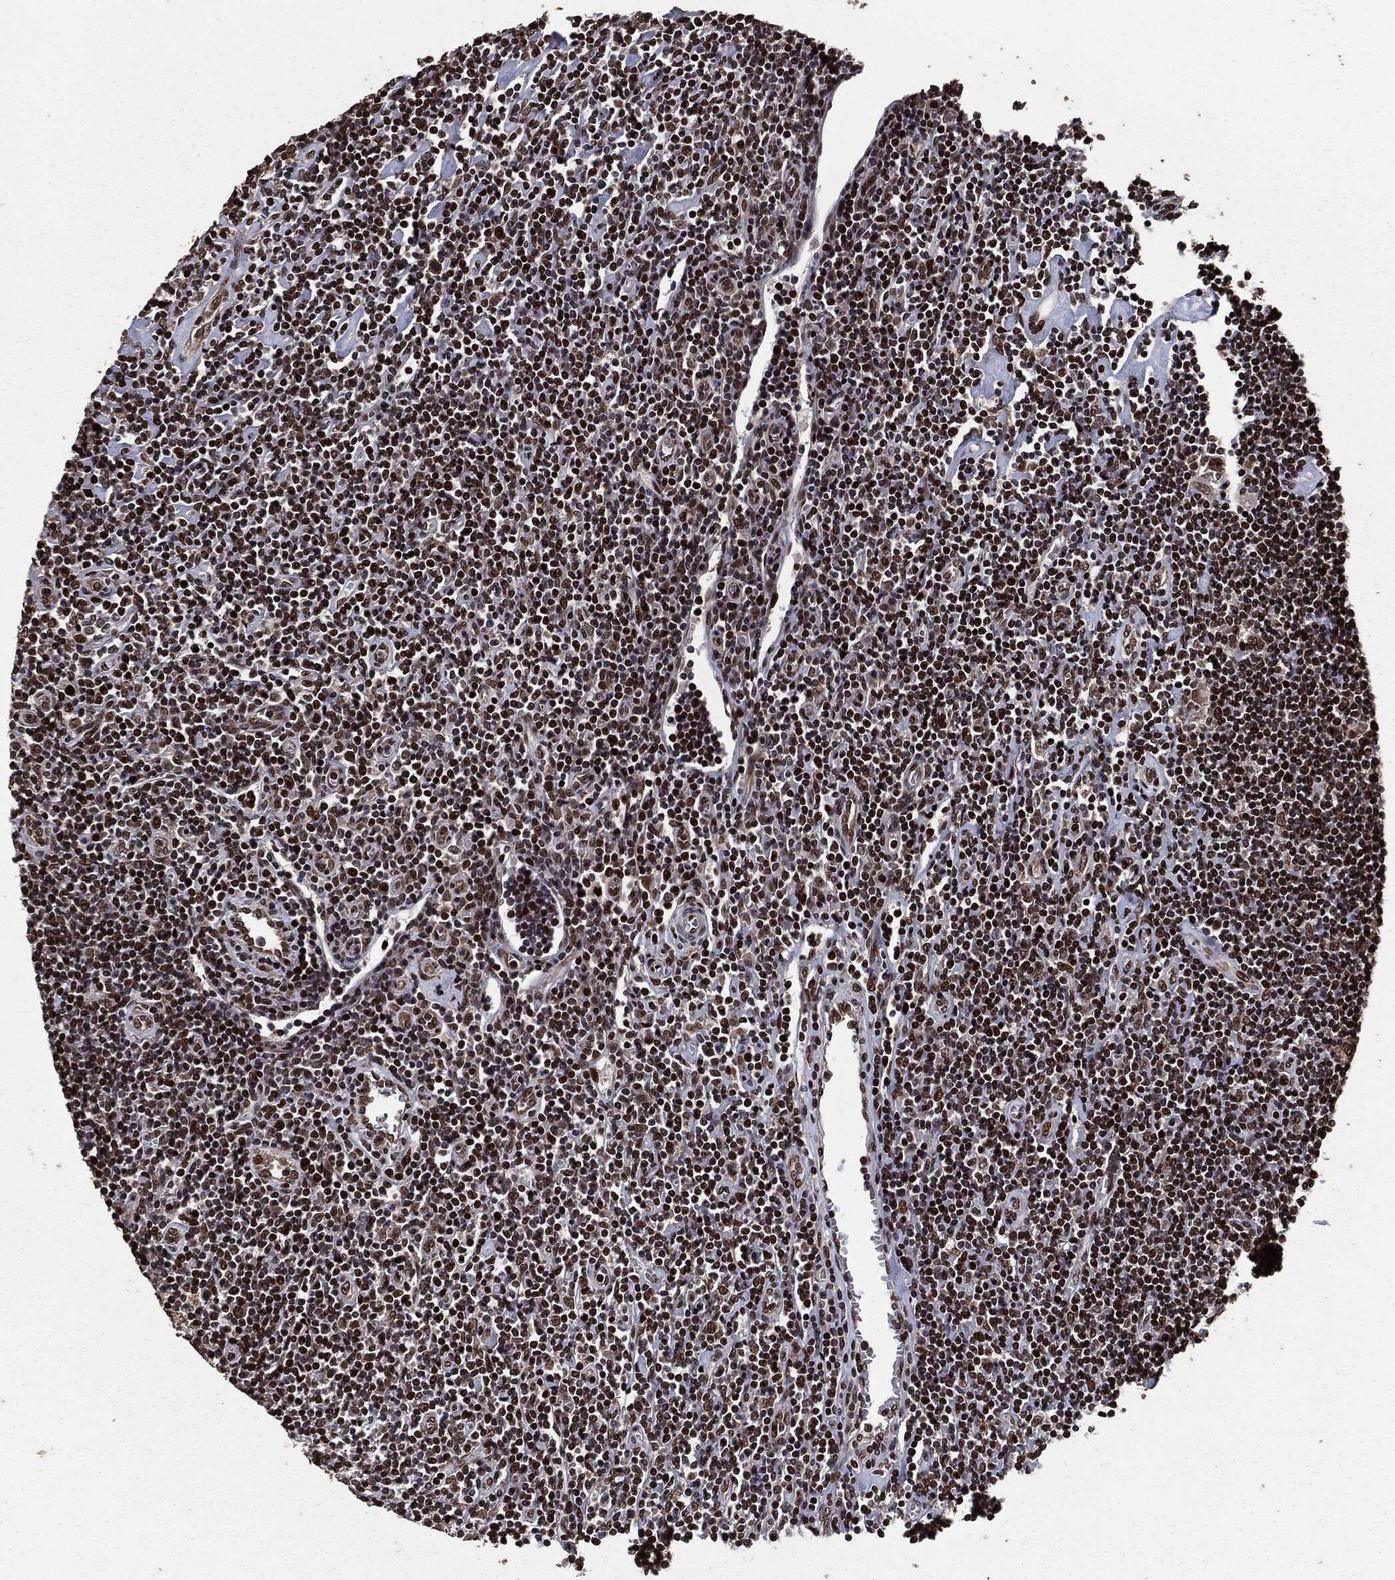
{"staining": {"intensity": "strong", "quantity": ">75%", "location": "nuclear"}, "tissue": "lymphoma", "cell_type": "Tumor cells", "image_type": "cancer", "snomed": [{"axis": "morphology", "description": "Hodgkin's disease, NOS"}, {"axis": "topography", "description": "Lymph node"}], "caption": "An IHC photomicrograph of tumor tissue is shown. Protein staining in brown highlights strong nuclear positivity in lymphoma within tumor cells.", "gene": "DVL2", "patient": {"sex": "male", "age": 40}}